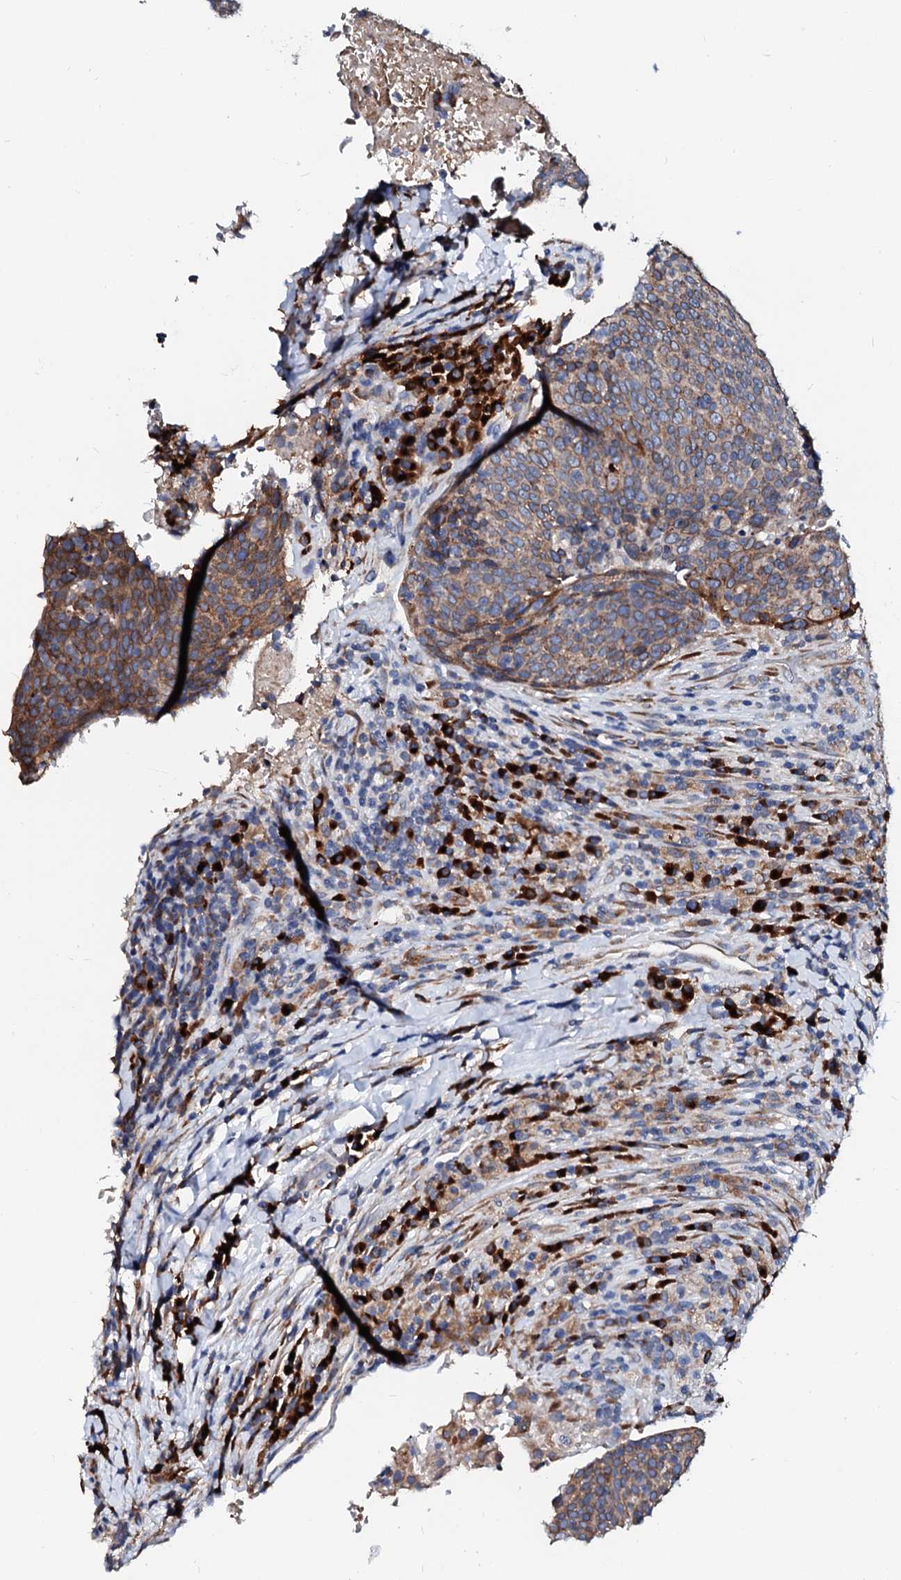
{"staining": {"intensity": "weak", "quantity": "25%-75%", "location": "cytoplasmic/membranous"}, "tissue": "head and neck cancer", "cell_type": "Tumor cells", "image_type": "cancer", "snomed": [{"axis": "morphology", "description": "Squamous cell carcinoma, NOS"}, {"axis": "morphology", "description": "Squamous cell carcinoma, metastatic, NOS"}, {"axis": "topography", "description": "Lymph node"}, {"axis": "topography", "description": "Head-Neck"}], "caption": "Weak cytoplasmic/membranous staining is identified in approximately 25%-75% of tumor cells in head and neck metastatic squamous cell carcinoma. The staining was performed using DAB (3,3'-diaminobenzidine) to visualize the protein expression in brown, while the nuclei were stained in blue with hematoxylin (Magnification: 20x).", "gene": "LMAN1", "patient": {"sex": "male", "age": 62}}